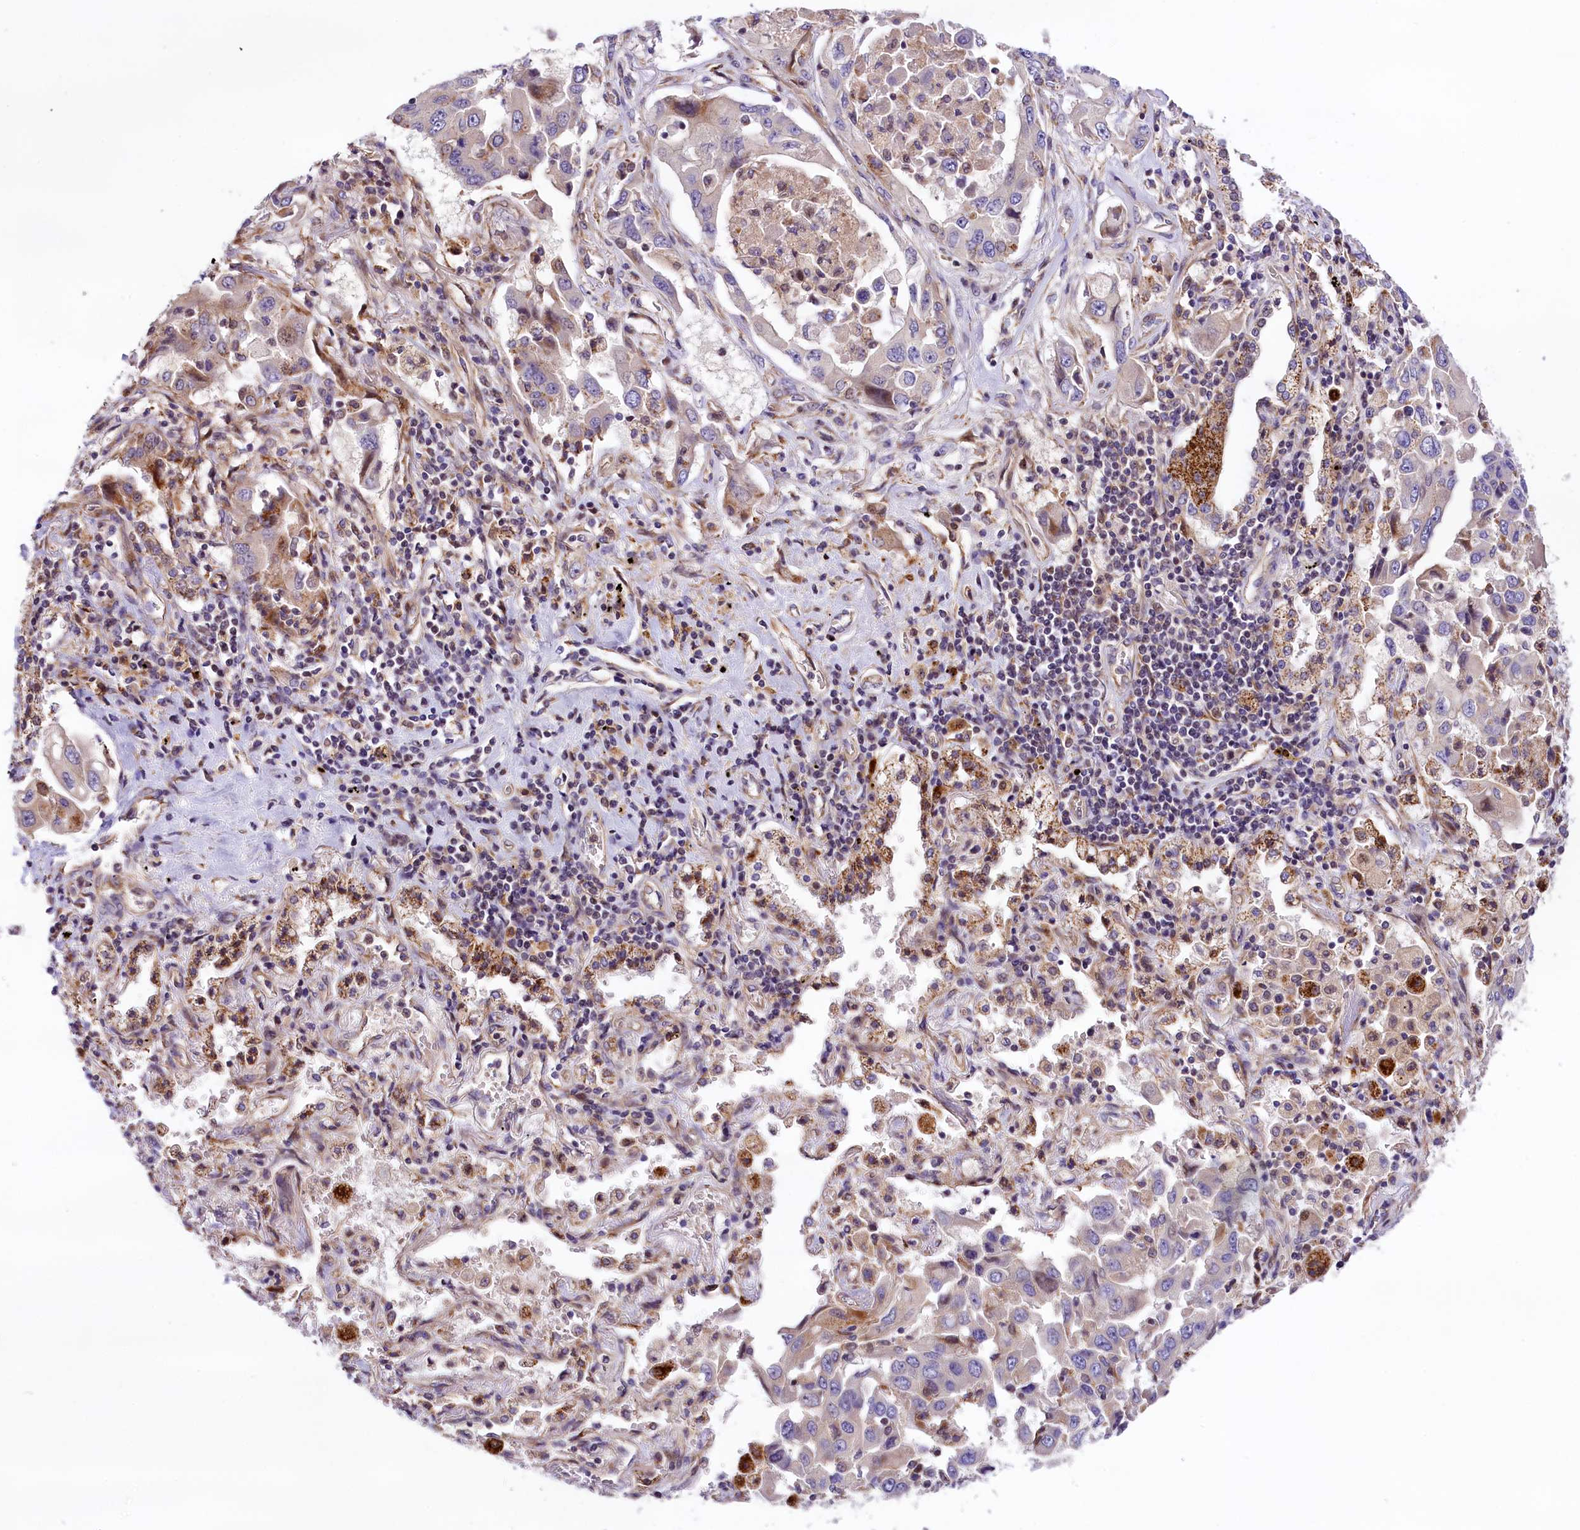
{"staining": {"intensity": "negative", "quantity": "none", "location": "none"}, "tissue": "lung cancer", "cell_type": "Tumor cells", "image_type": "cancer", "snomed": [{"axis": "morphology", "description": "Adenocarcinoma, NOS"}, {"axis": "topography", "description": "Lung"}], "caption": "This is an immunohistochemistry (IHC) photomicrograph of human lung adenocarcinoma. There is no staining in tumor cells.", "gene": "ARMC6", "patient": {"sex": "female", "age": 65}}